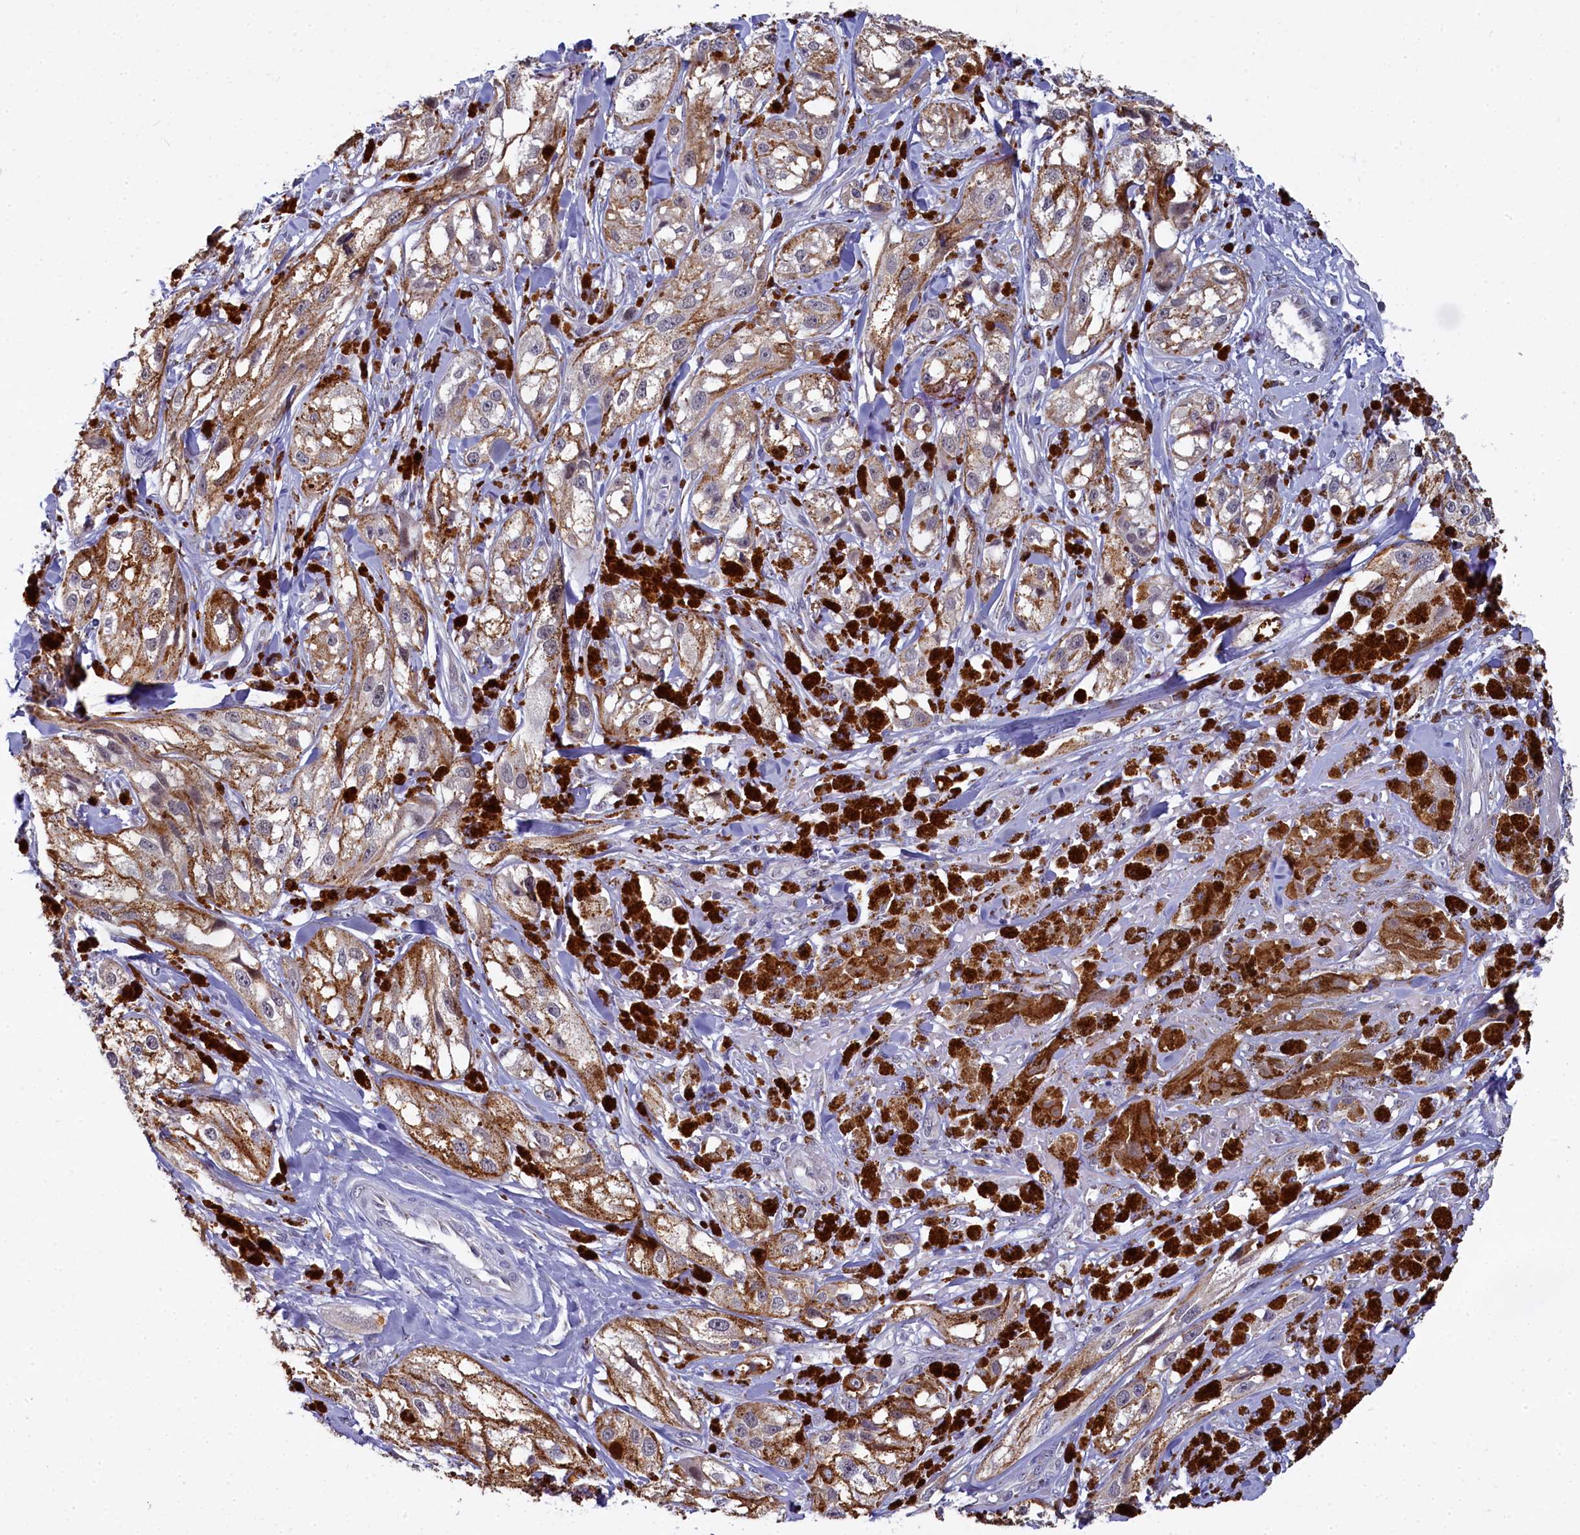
{"staining": {"intensity": "weak", "quantity": "25%-75%", "location": "cytoplasmic/membranous"}, "tissue": "melanoma", "cell_type": "Tumor cells", "image_type": "cancer", "snomed": [{"axis": "morphology", "description": "Malignant melanoma, NOS"}, {"axis": "topography", "description": "Skin"}], "caption": "Malignant melanoma tissue displays weak cytoplasmic/membranous staining in approximately 25%-75% of tumor cells", "gene": "PPHLN1", "patient": {"sex": "male", "age": 88}}